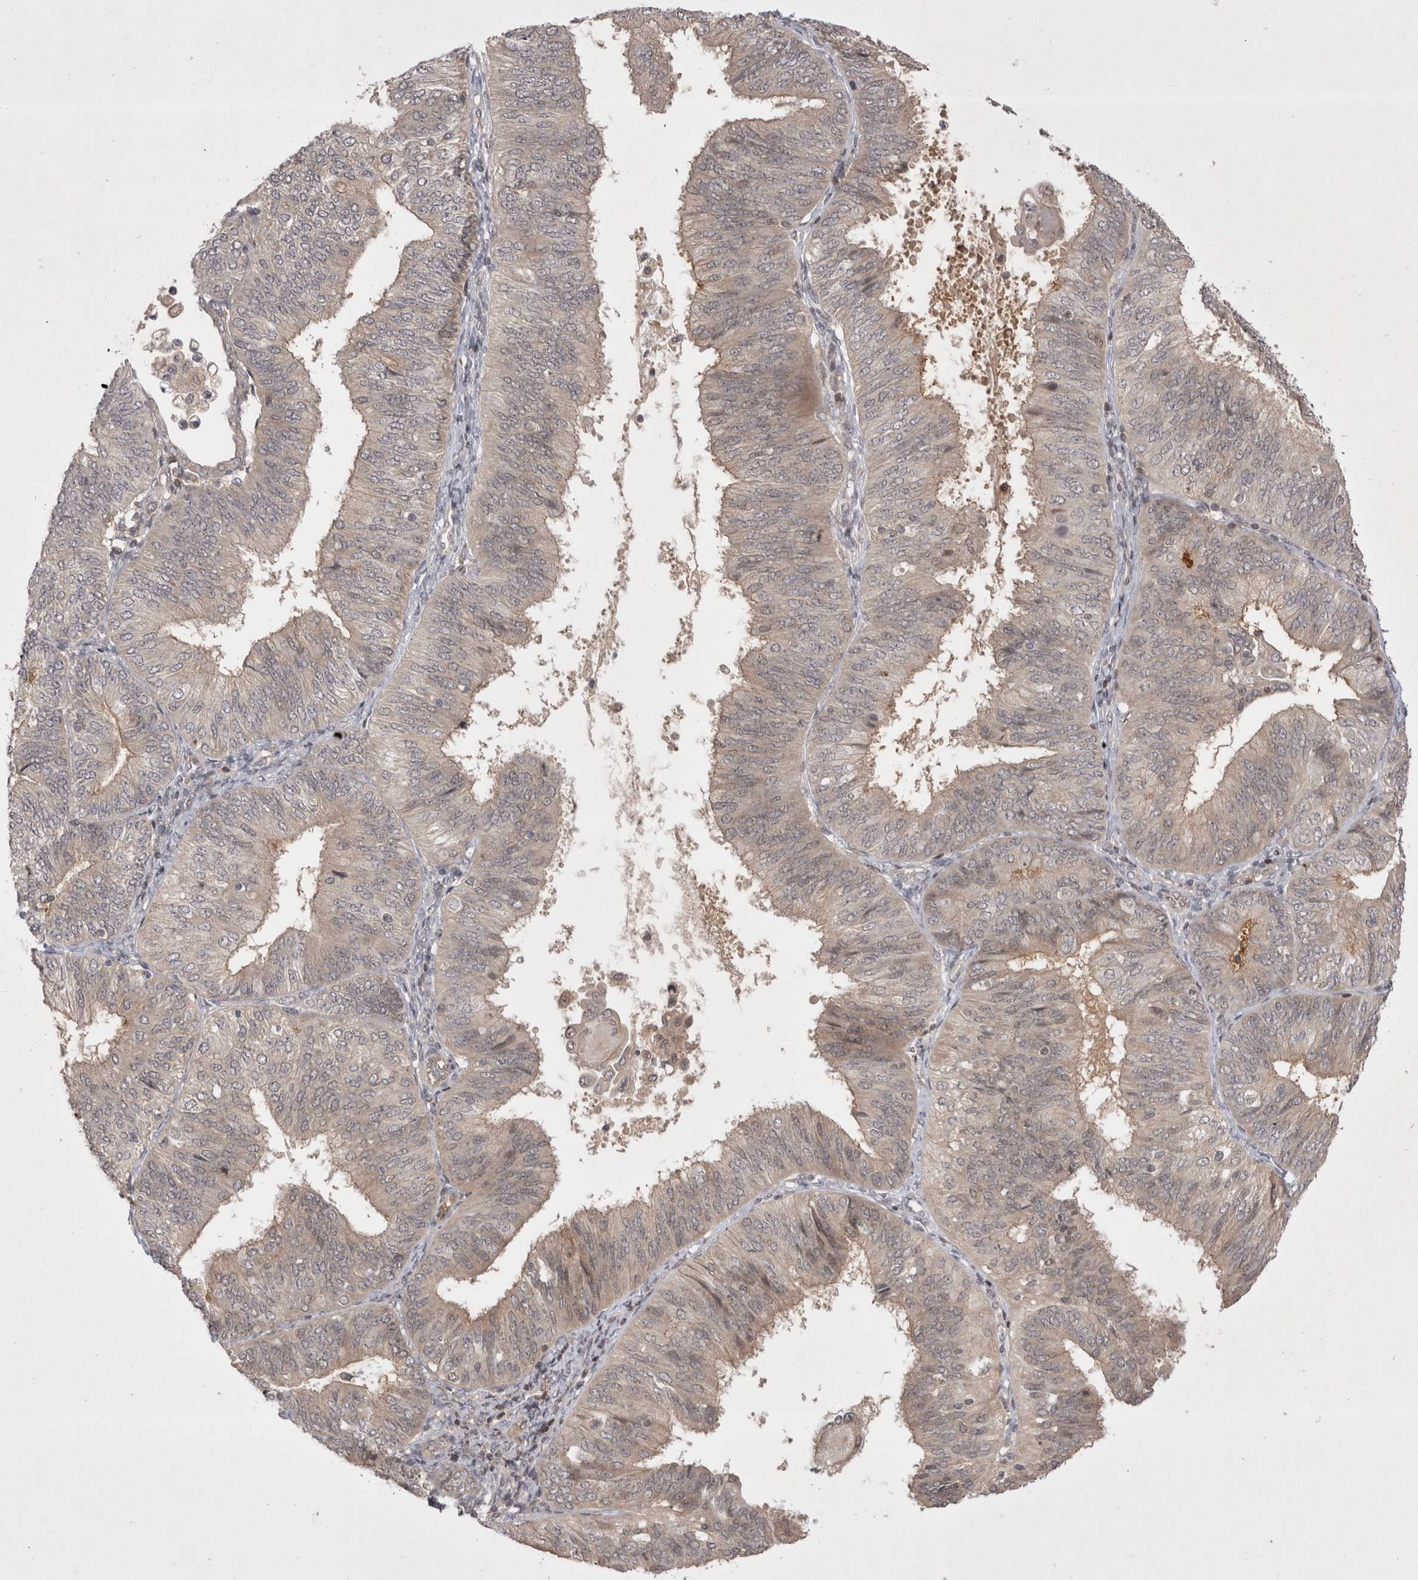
{"staining": {"intensity": "weak", "quantity": "<25%", "location": "cytoplasmic/membranous"}, "tissue": "endometrial cancer", "cell_type": "Tumor cells", "image_type": "cancer", "snomed": [{"axis": "morphology", "description": "Adenocarcinoma, NOS"}, {"axis": "topography", "description": "Endometrium"}], "caption": "A high-resolution micrograph shows immunohistochemistry staining of adenocarcinoma (endometrial), which exhibits no significant positivity in tumor cells. (Brightfield microscopy of DAB immunohistochemistry at high magnification).", "gene": "PLEKHM1", "patient": {"sex": "female", "age": 58}}